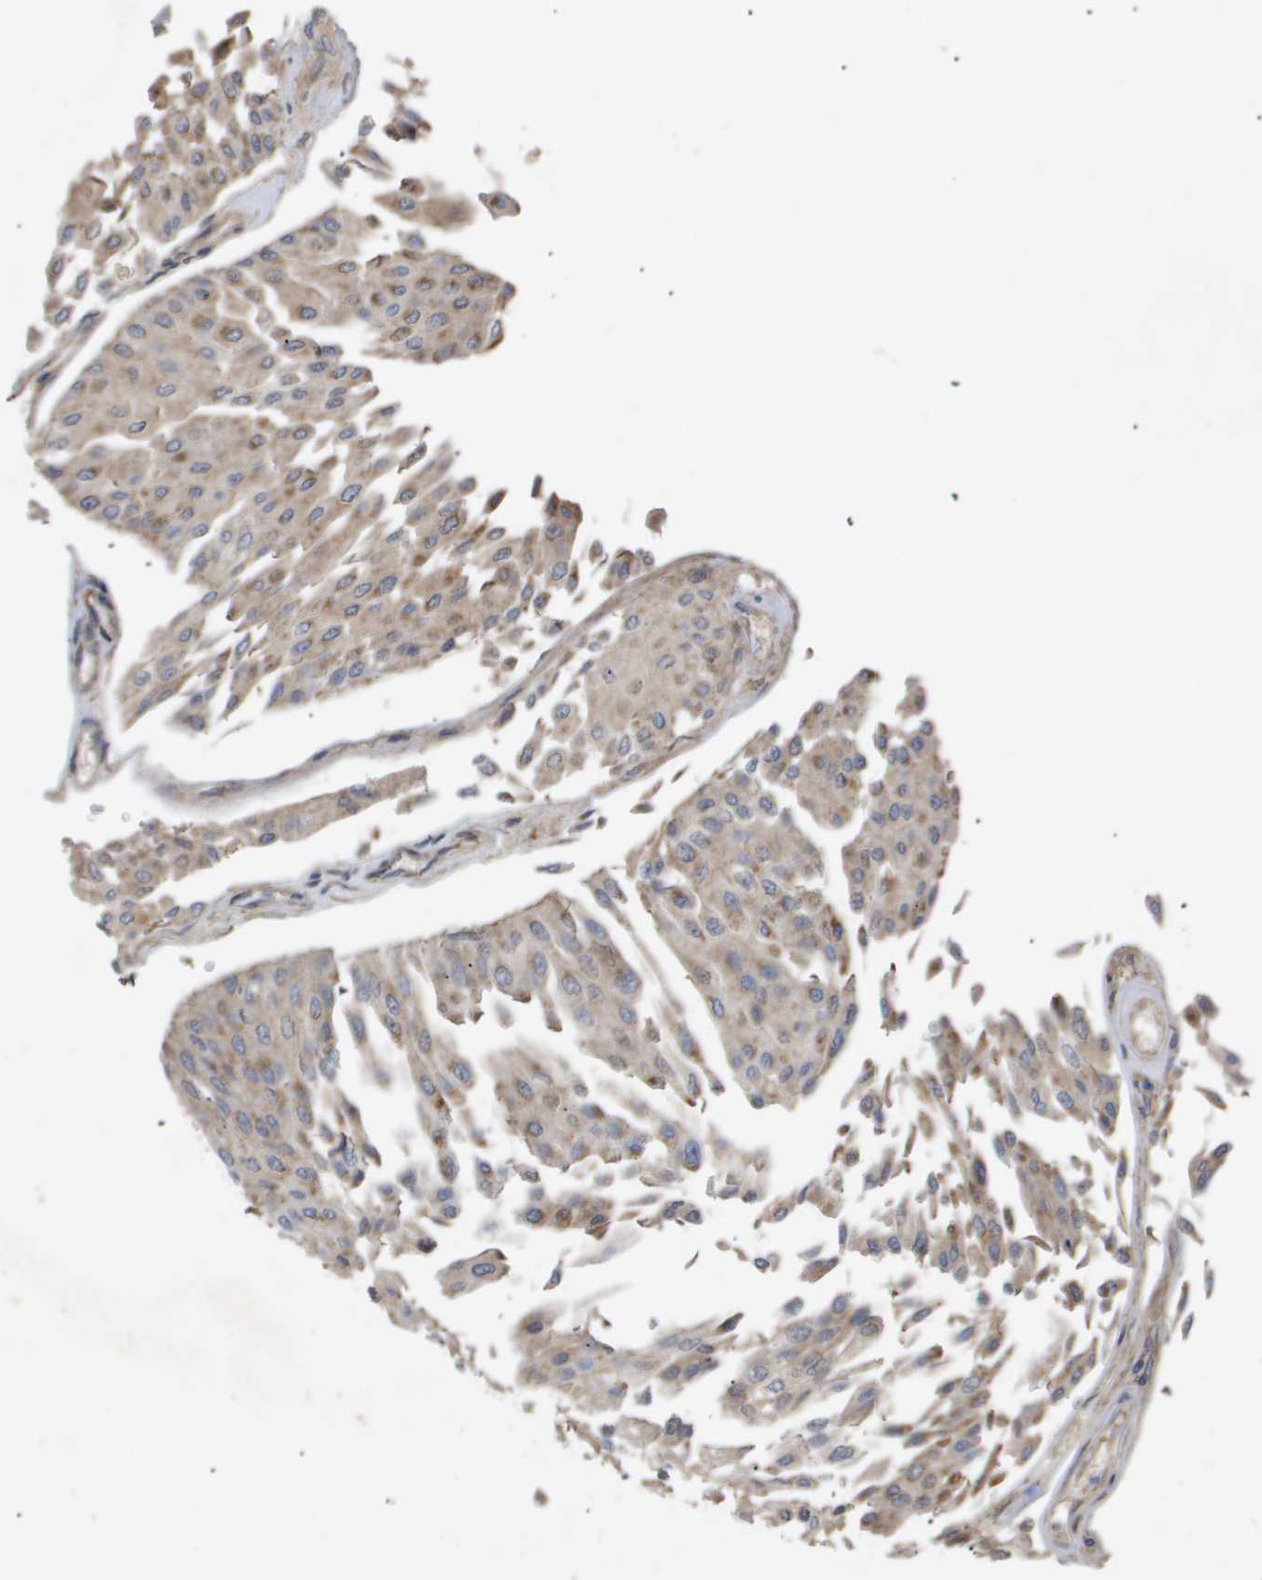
{"staining": {"intensity": "moderate", "quantity": ">75%", "location": "cytoplasmic/membranous"}, "tissue": "urothelial cancer", "cell_type": "Tumor cells", "image_type": "cancer", "snomed": [{"axis": "morphology", "description": "Urothelial carcinoma, Low grade"}, {"axis": "topography", "description": "Urinary bladder"}], "caption": "Immunohistochemical staining of low-grade urothelial carcinoma shows moderate cytoplasmic/membranous protein positivity in about >75% of tumor cells.", "gene": "TNS1", "patient": {"sex": "male", "age": 67}}